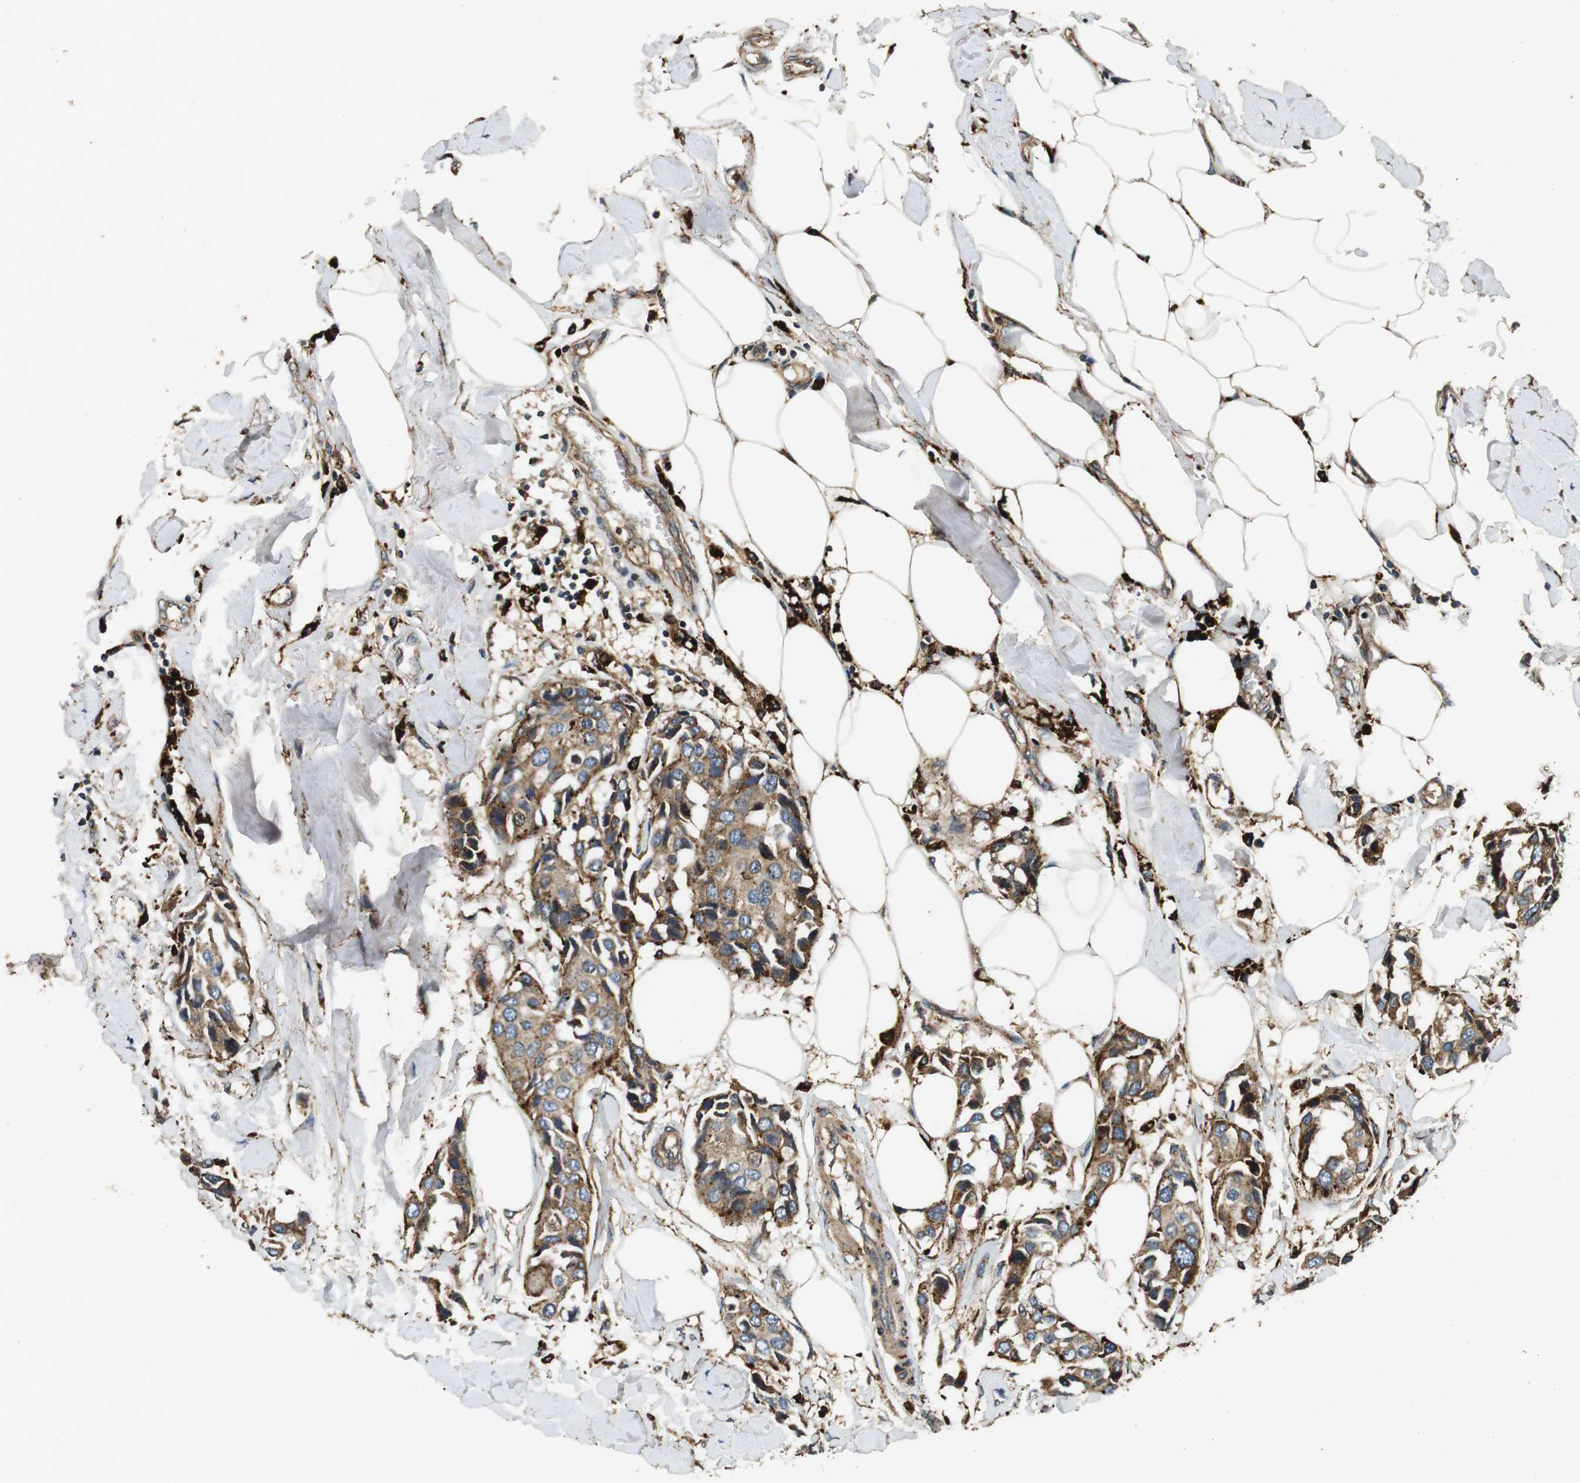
{"staining": {"intensity": "moderate", "quantity": ">75%", "location": "cytoplasmic/membranous"}, "tissue": "breast cancer", "cell_type": "Tumor cells", "image_type": "cancer", "snomed": [{"axis": "morphology", "description": "Duct carcinoma"}, {"axis": "topography", "description": "Breast"}], "caption": "Invasive ductal carcinoma (breast) tissue displays moderate cytoplasmic/membranous staining in approximately >75% of tumor cells", "gene": "TXNRD1", "patient": {"sex": "female", "age": 80}}